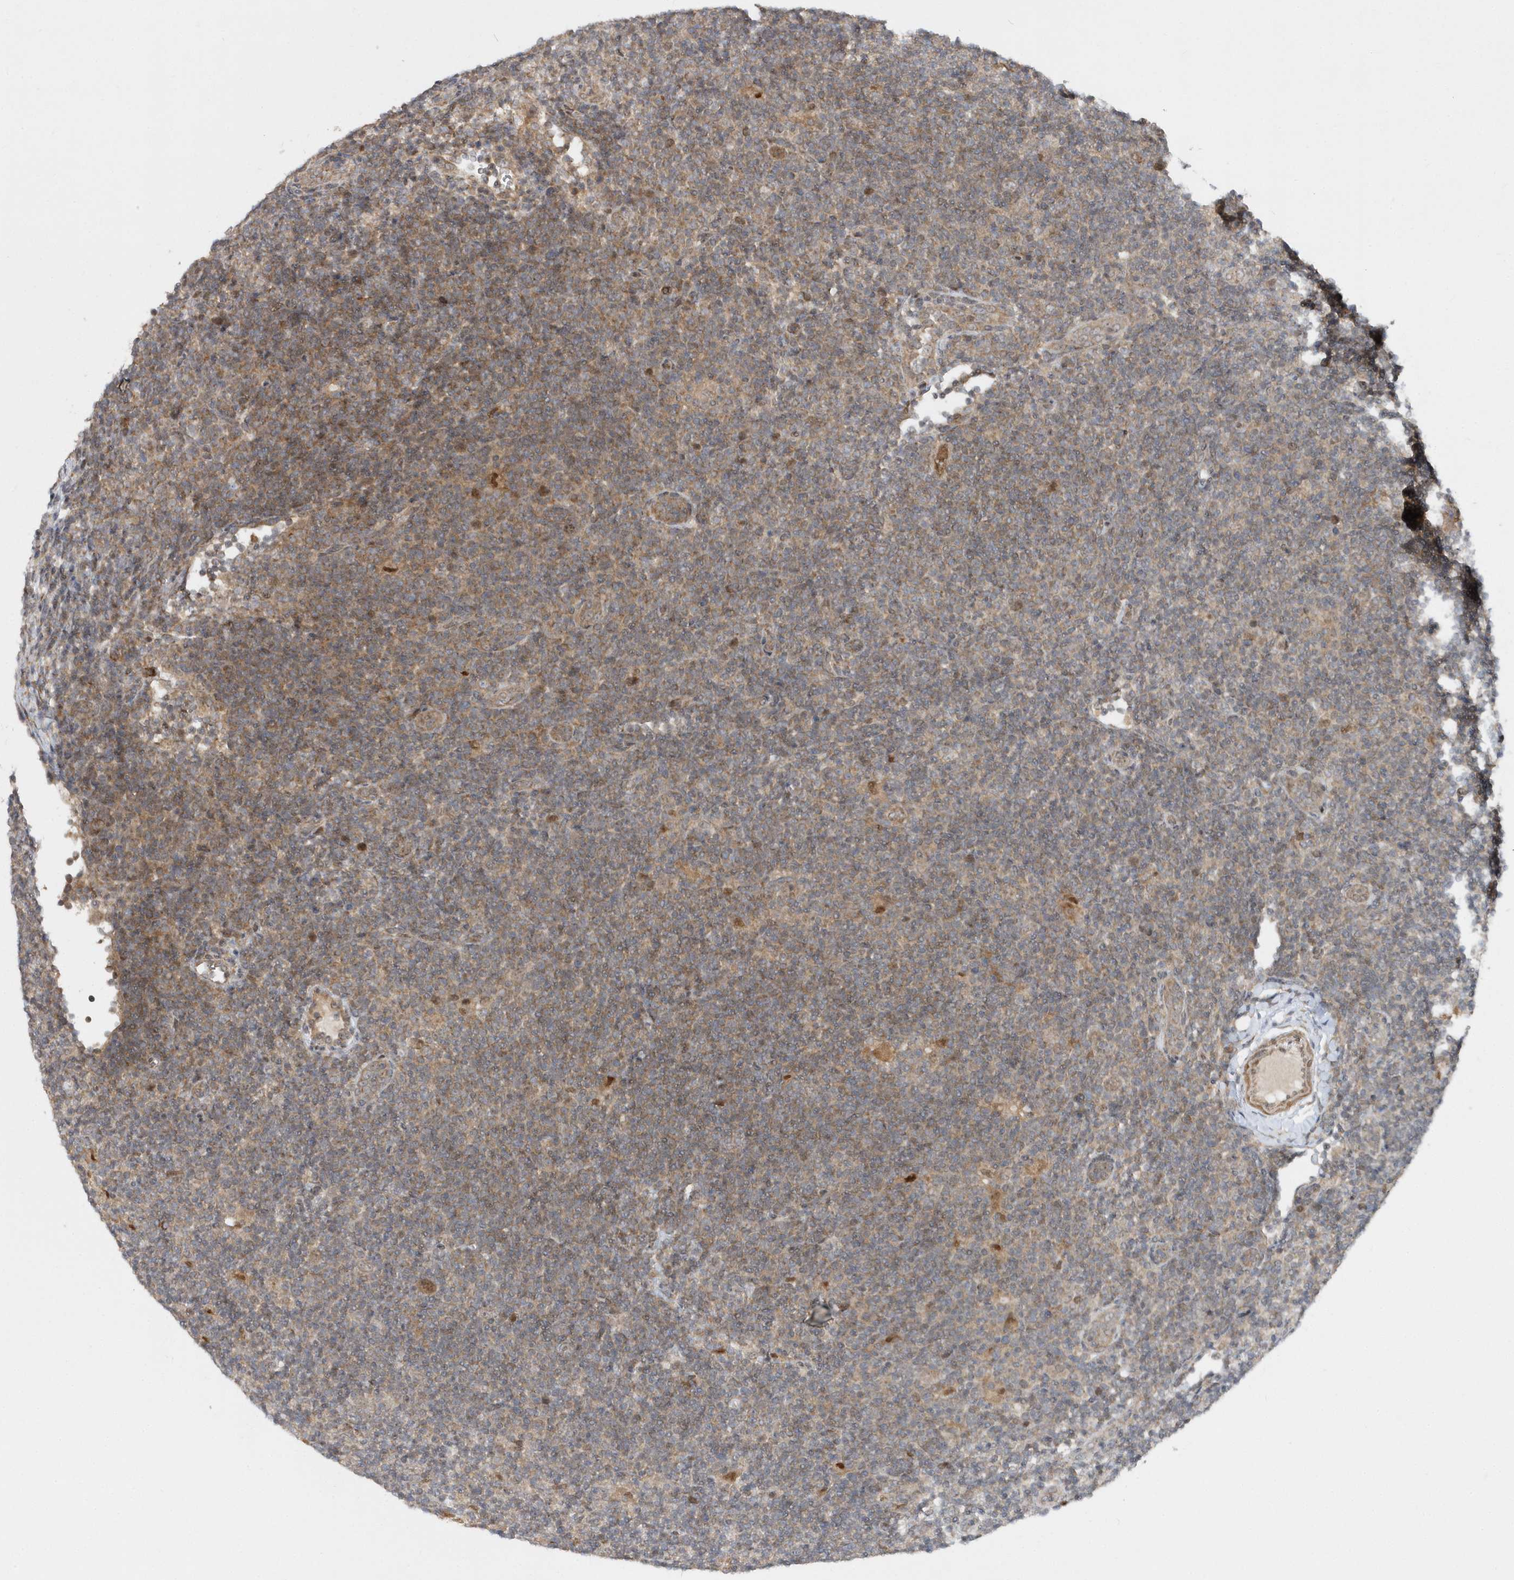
{"staining": {"intensity": "moderate", "quantity": "25%-75%", "location": "cytoplasmic/membranous"}, "tissue": "lymphoma", "cell_type": "Tumor cells", "image_type": "cancer", "snomed": [{"axis": "morphology", "description": "Hodgkin's disease, NOS"}, {"axis": "topography", "description": "Lymph node"}], "caption": "Immunohistochemical staining of human lymphoma reveals moderate cytoplasmic/membranous protein staining in approximately 25%-75% of tumor cells.", "gene": "MXI1", "patient": {"sex": "female", "age": 57}}